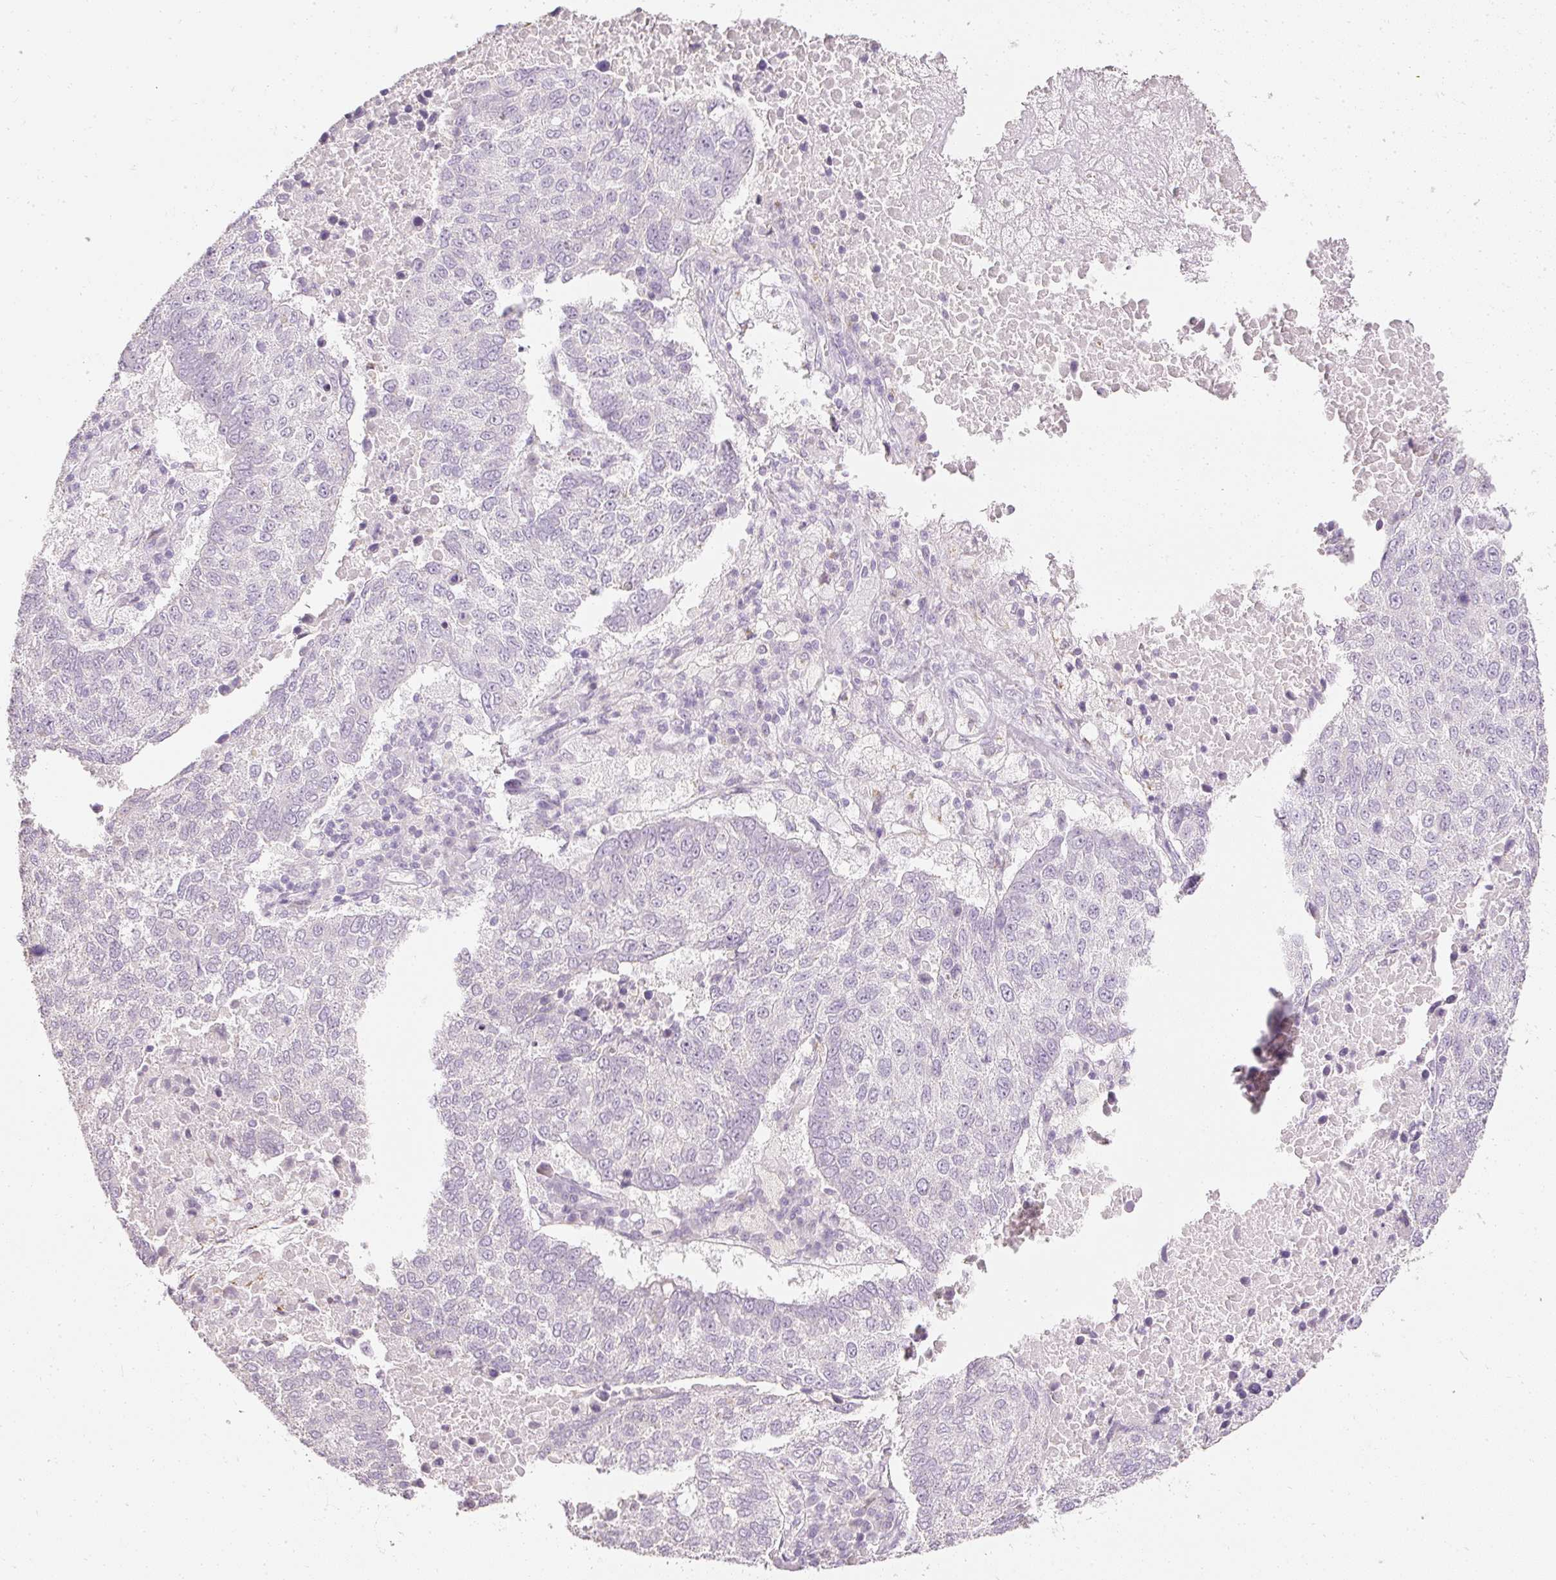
{"staining": {"intensity": "negative", "quantity": "none", "location": "none"}, "tissue": "lung cancer", "cell_type": "Tumor cells", "image_type": "cancer", "snomed": [{"axis": "morphology", "description": "Squamous cell carcinoma, NOS"}, {"axis": "topography", "description": "Lung"}], "caption": "A high-resolution micrograph shows IHC staining of squamous cell carcinoma (lung), which exhibits no significant positivity in tumor cells.", "gene": "ELAVL3", "patient": {"sex": "male", "age": 73}}